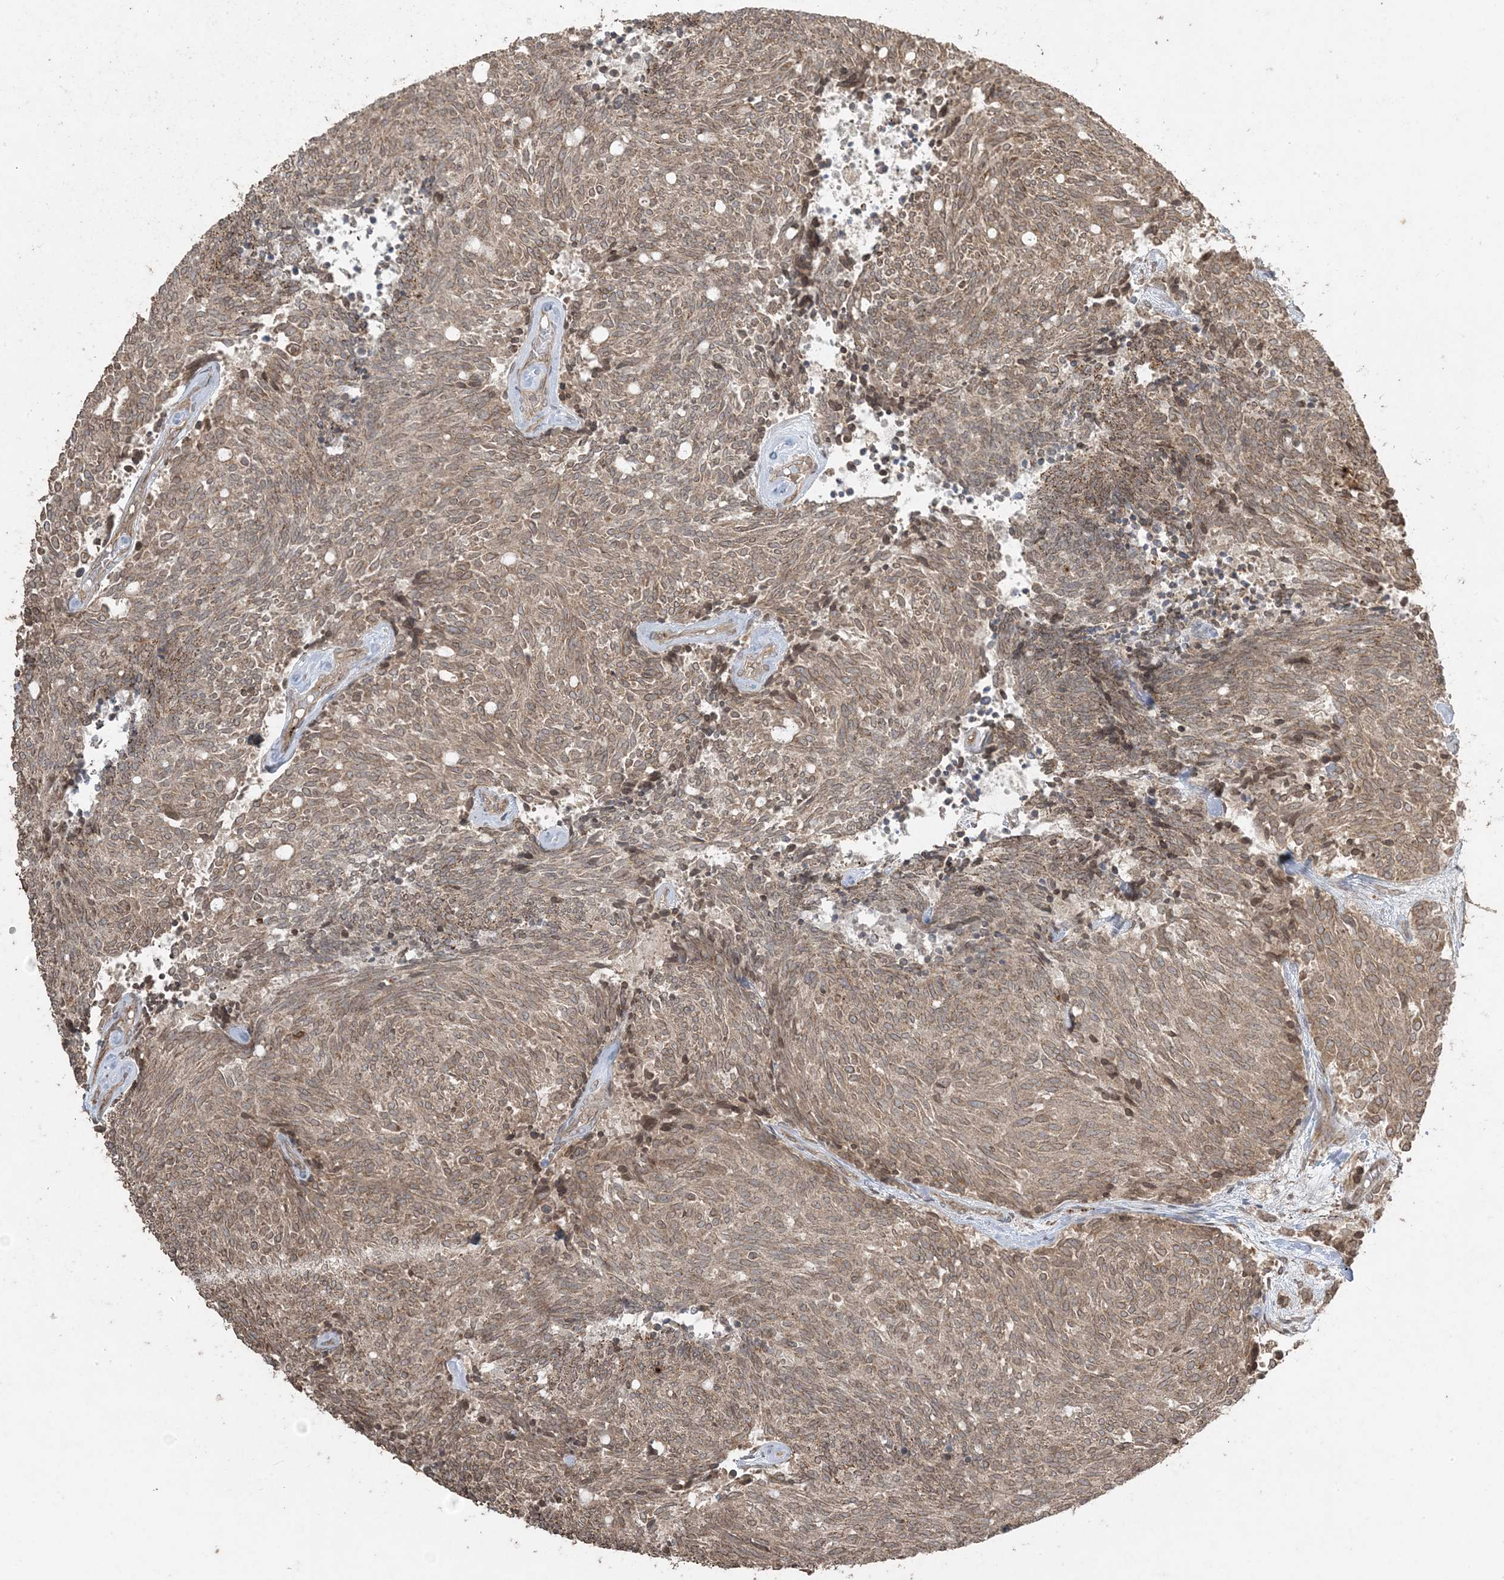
{"staining": {"intensity": "moderate", "quantity": ">75%", "location": "cytoplasmic/membranous"}, "tissue": "carcinoid", "cell_type": "Tumor cells", "image_type": "cancer", "snomed": [{"axis": "morphology", "description": "Carcinoid, malignant, NOS"}, {"axis": "topography", "description": "Pancreas"}], "caption": "Protein staining by IHC exhibits moderate cytoplasmic/membranous staining in approximately >75% of tumor cells in carcinoid (malignant). The staining was performed using DAB, with brown indicating positive protein expression. Nuclei are stained blue with hematoxylin.", "gene": "DDX19B", "patient": {"sex": "female", "age": 54}}